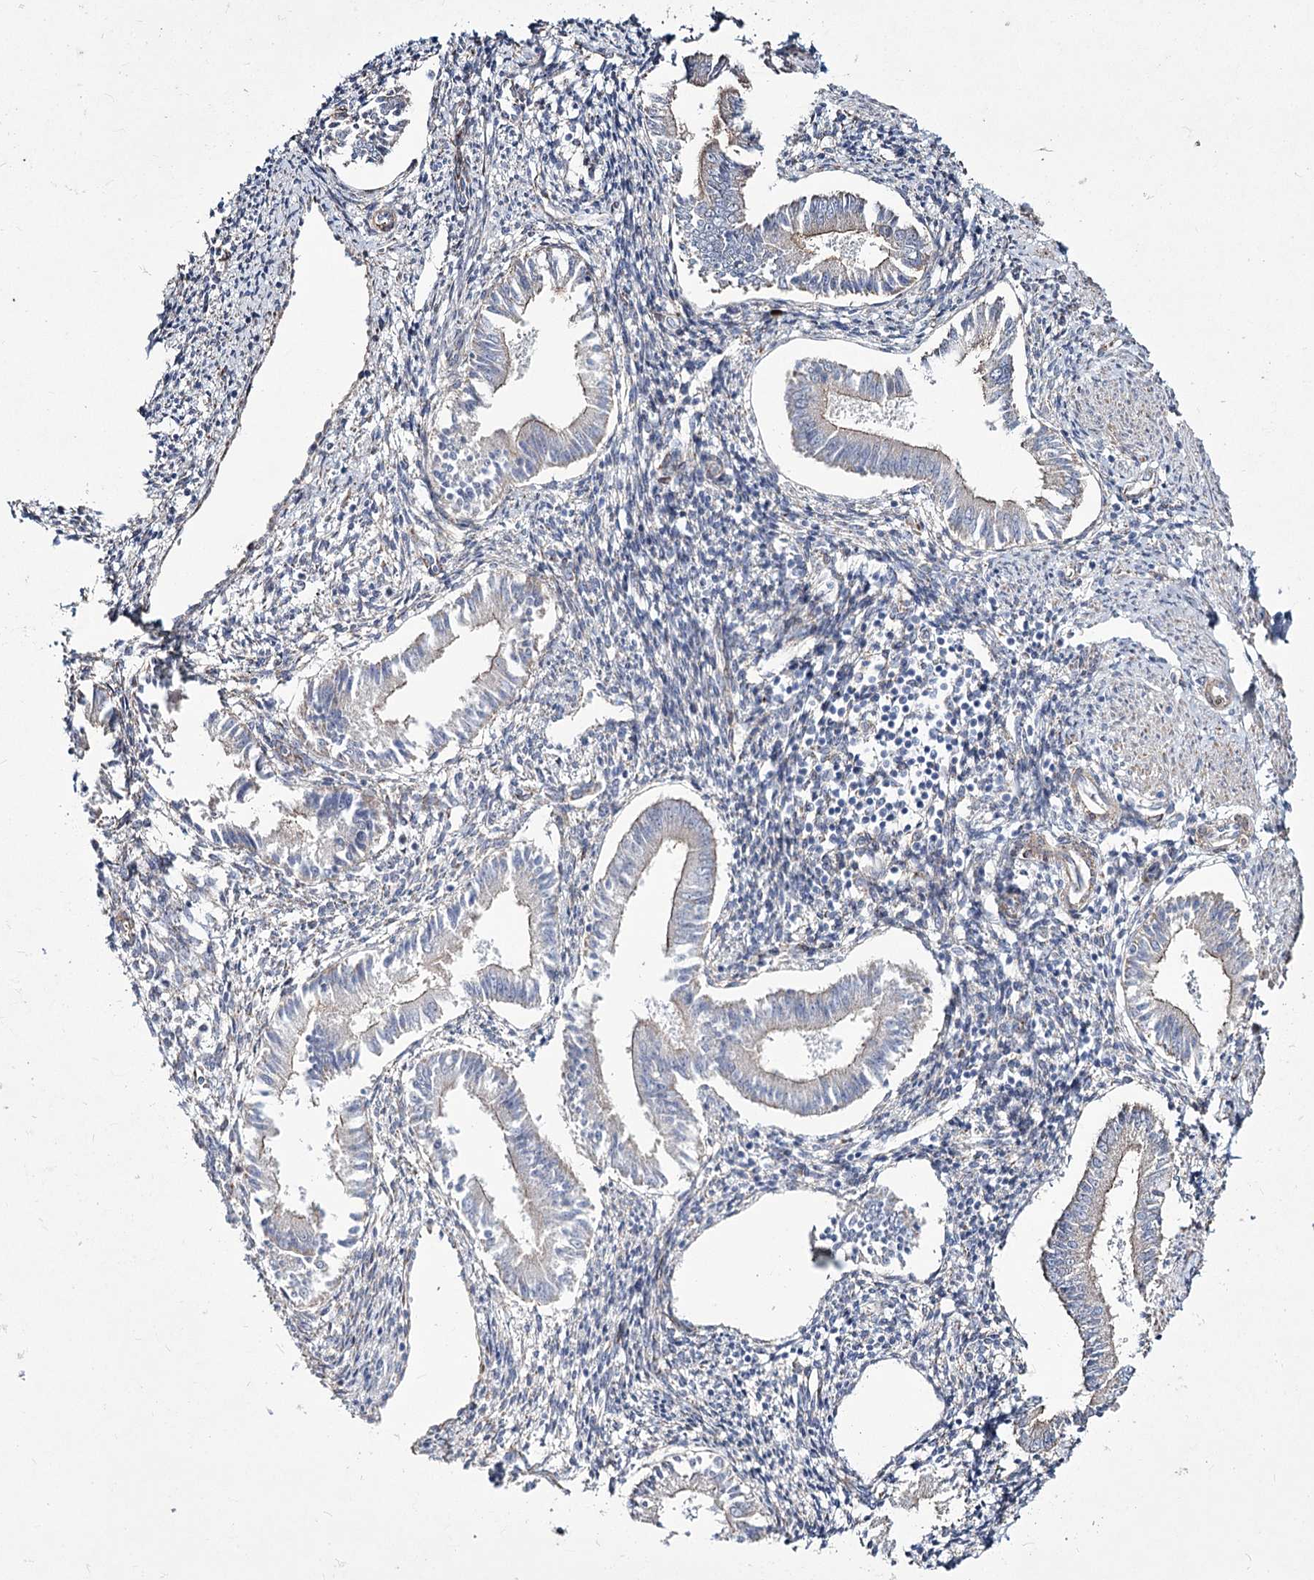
{"staining": {"intensity": "negative", "quantity": "none", "location": "none"}, "tissue": "endometrium", "cell_type": "Cells in endometrial stroma", "image_type": "normal", "snomed": [{"axis": "morphology", "description": "Normal tissue, NOS"}, {"axis": "topography", "description": "Uterus"}, {"axis": "topography", "description": "Endometrium"}], "caption": "There is no significant positivity in cells in endometrial stroma of endometrium.", "gene": "ME3", "patient": {"sex": "female", "age": 48}}